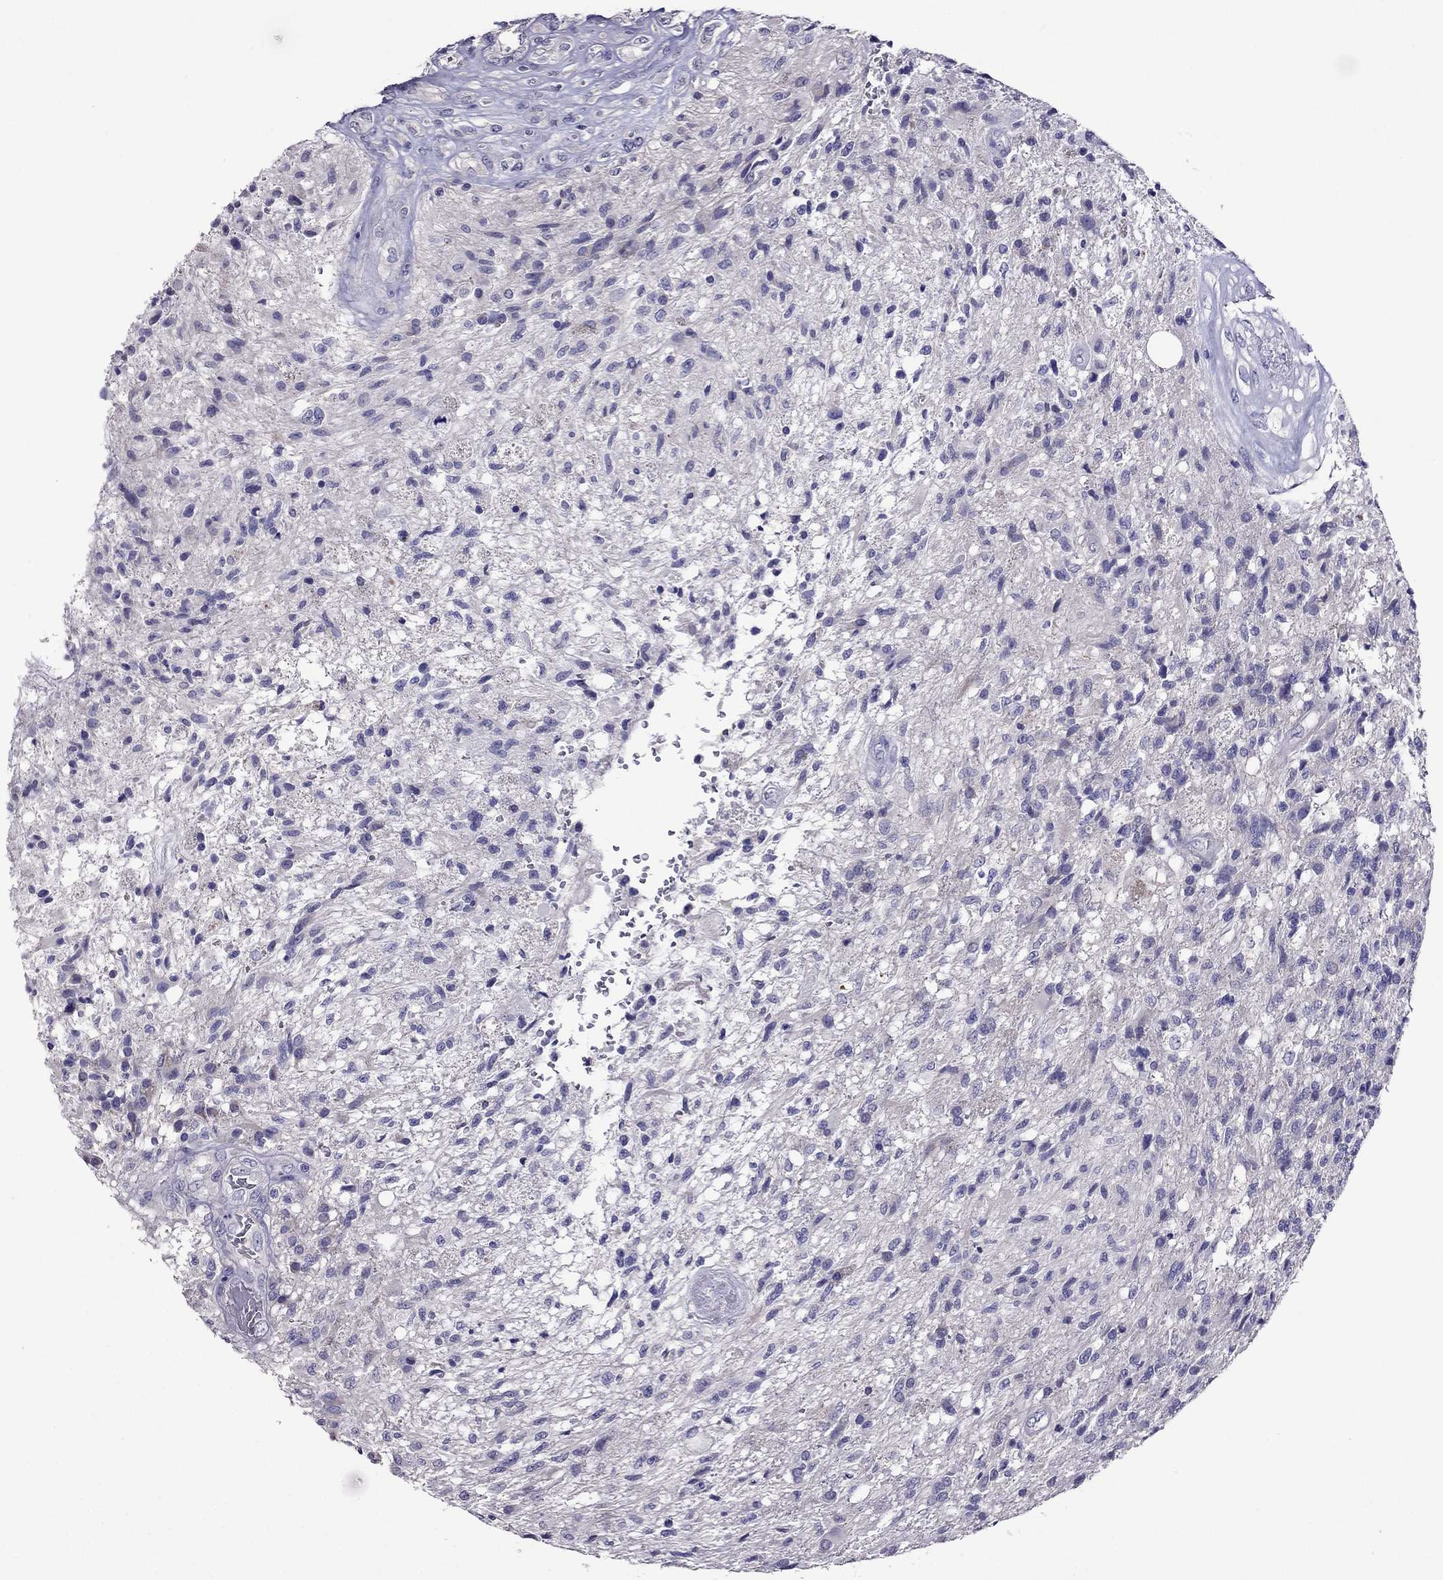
{"staining": {"intensity": "negative", "quantity": "none", "location": "none"}, "tissue": "glioma", "cell_type": "Tumor cells", "image_type": "cancer", "snomed": [{"axis": "morphology", "description": "Glioma, malignant, High grade"}, {"axis": "topography", "description": "Brain"}], "caption": "DAB immunohistochemical staining of human malignant glioma (high-grade) exhibits no significant expression in tumor cells.", "gene": "OXCT2", "patient": {"sex": "male", "age": 56}}